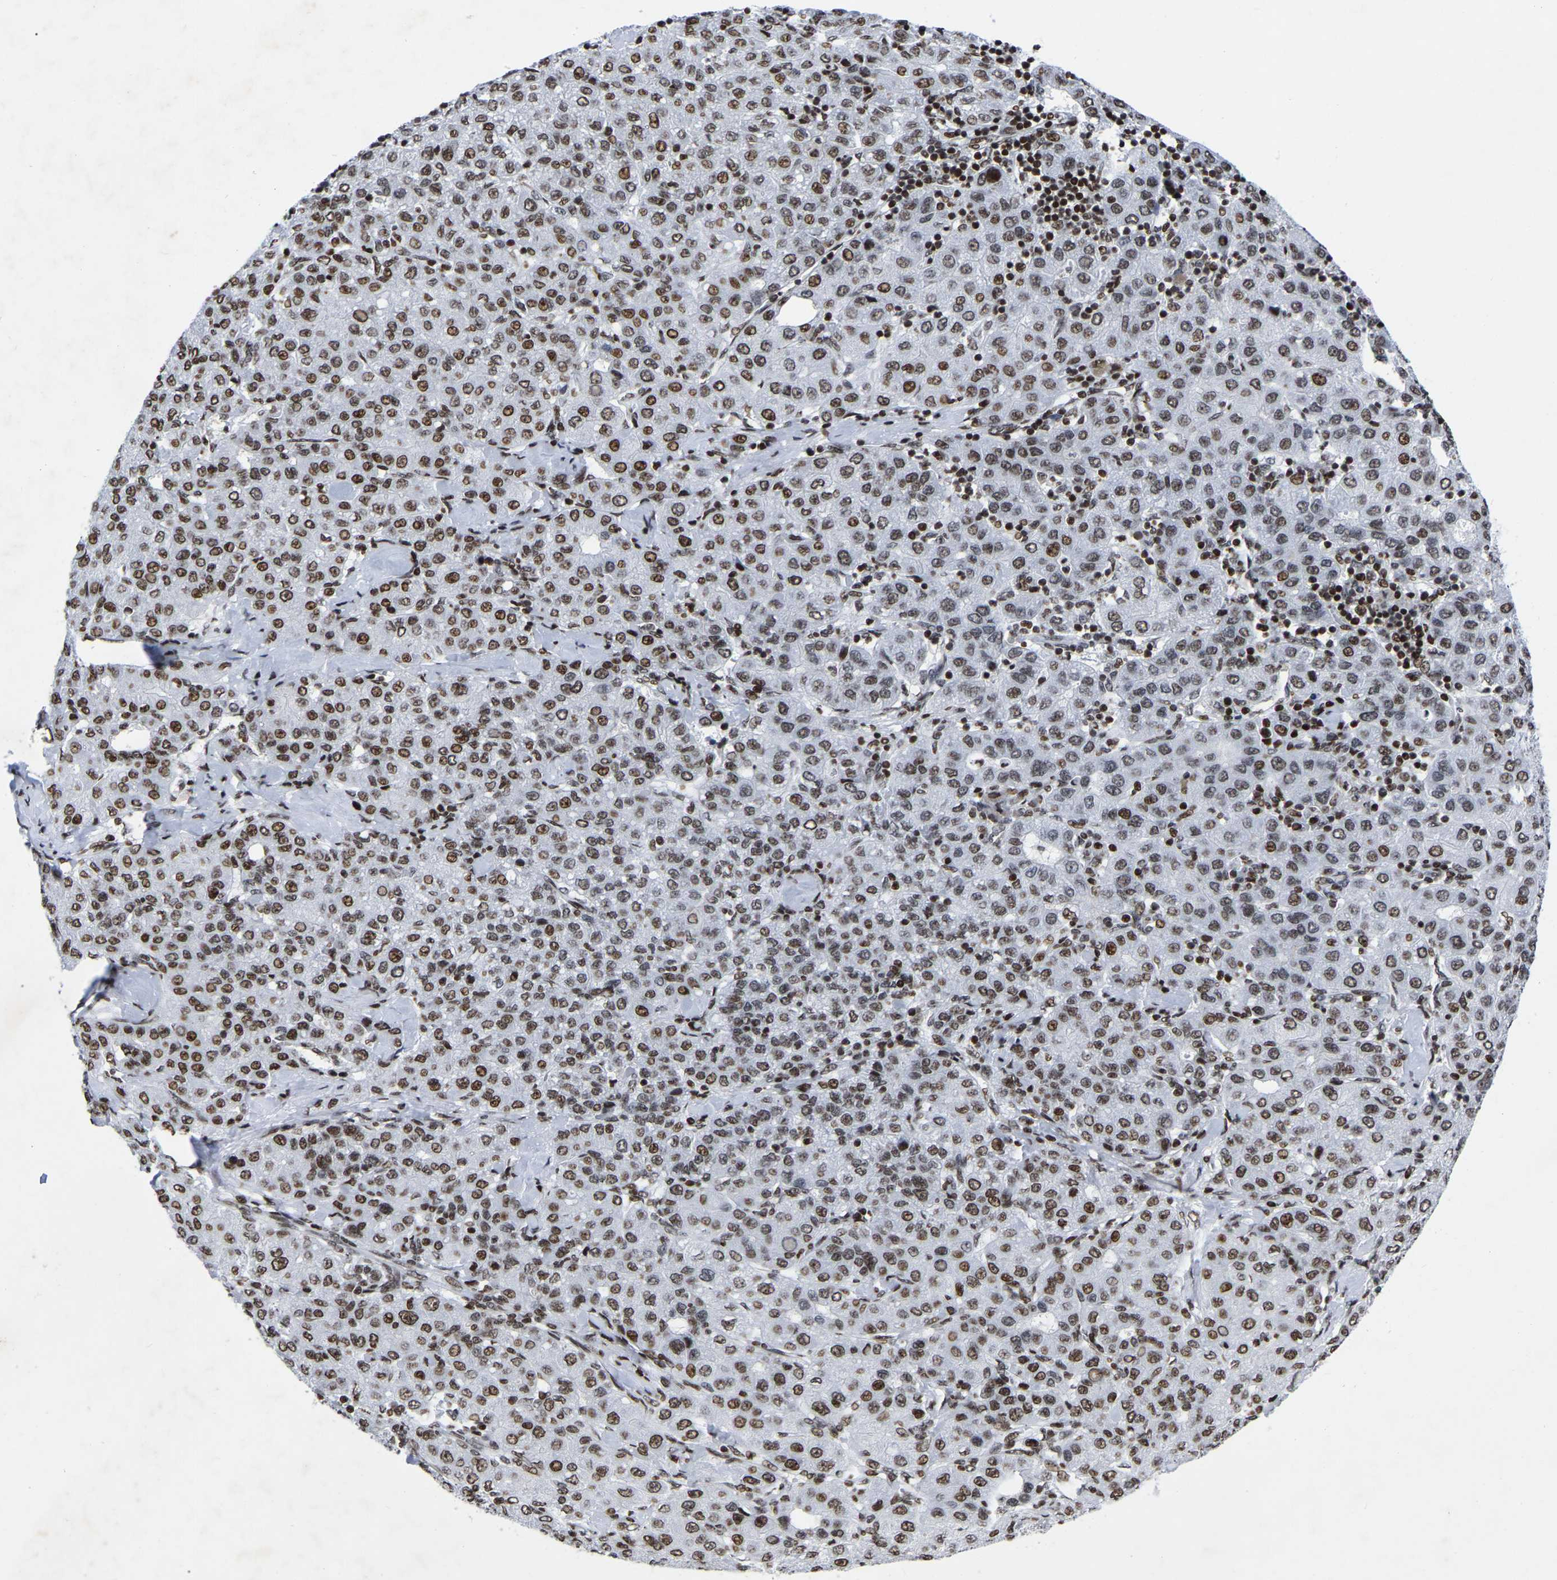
{"staining": {"intensity": "moderate", "quantity": ">75%", "location": "nuclear"}, "tissue": "liver cancer", "cell_type": "Tumor cells", "image_type": "cancer", "snomed": [{"axis": "morphology", "description": "Carcinoma, Hepatocellular, NOS"}, {"axis": "topography", "description": "Liver"}], "caption": "About >75% of tumor cells in human liver cancer (hepatocellular carcinoma) demonstrate moderate nuclear protein expression as visualized by brown immunohistochemical staining.", "gene": "PRCC", "patient": {"sex": "male", "age": 65}}